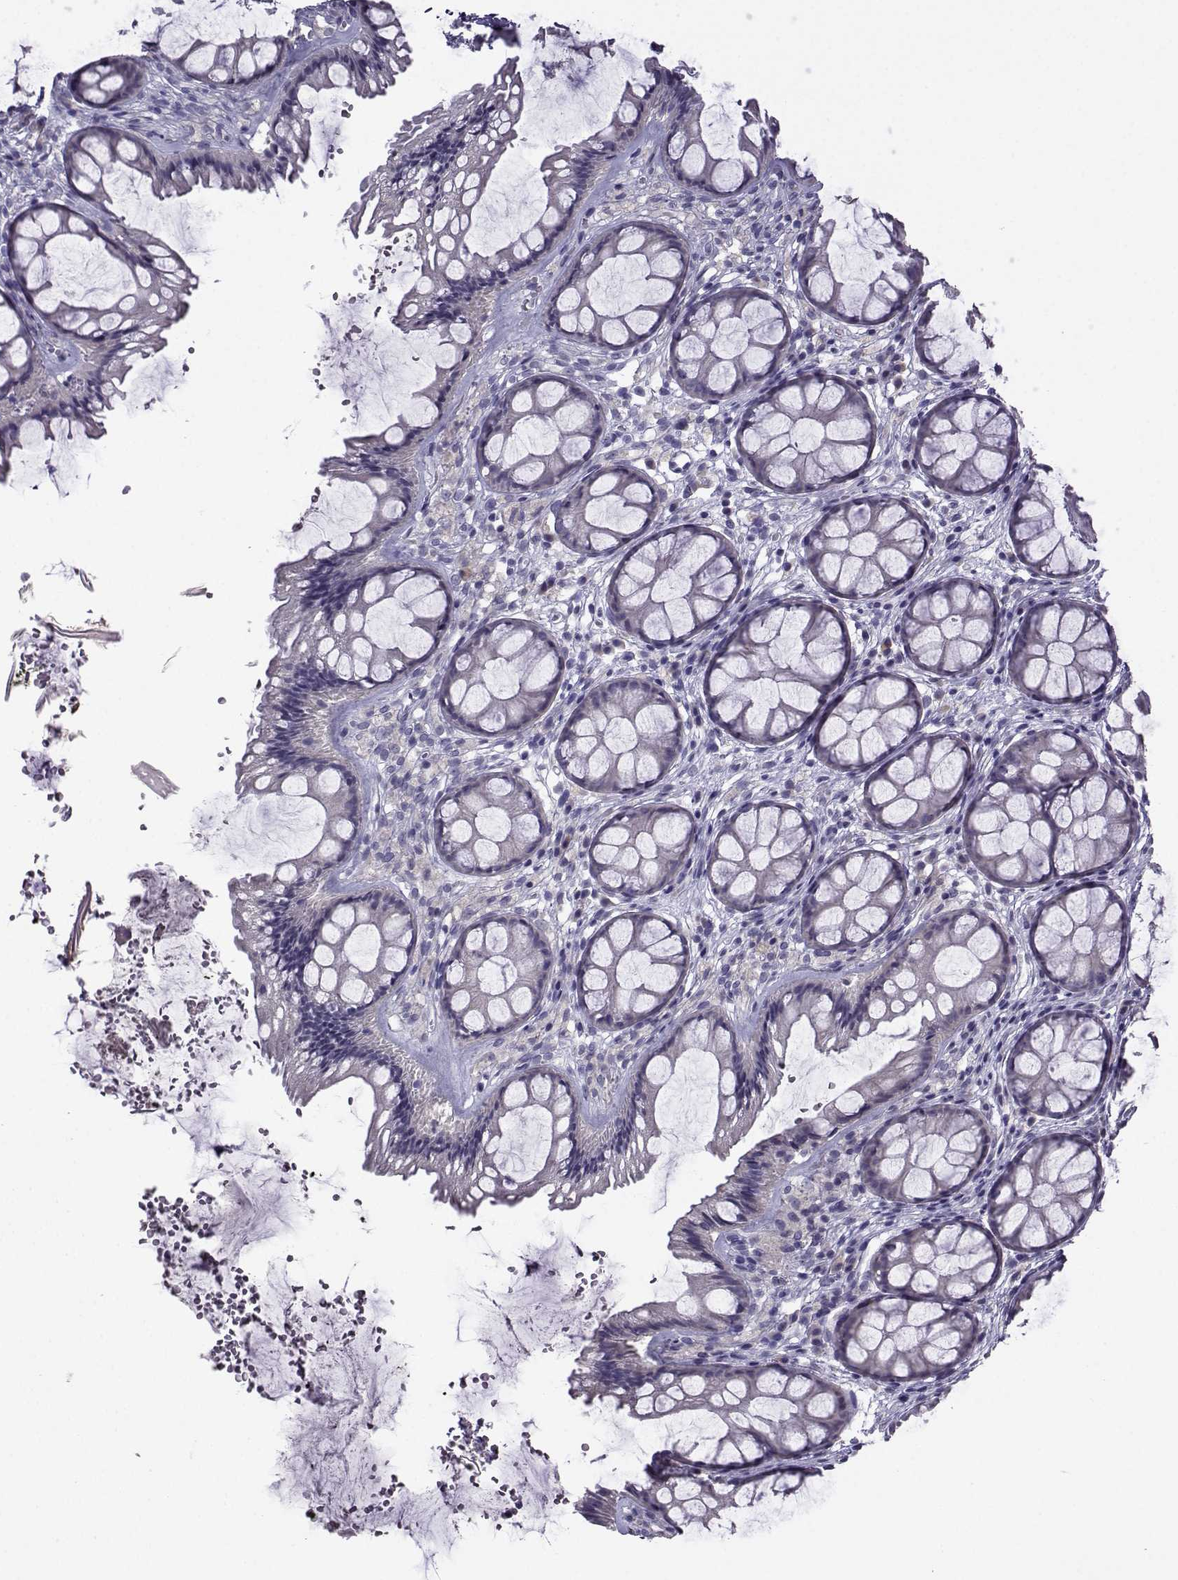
{"staining": {"intensity": "negative", "quantity": "none", "location": "none"}, "tissue": "rectum", "cell_type": "Glandular cells", "image_type": "normal", "snomed": [{"axis": "morphology", "description": "Normal tissue, NOS"}, {"axis": "topography", "description": "Rectum"}], "caption": "Glandular cells show no significant expression in normal rectum.", "gene": "CRYBB1", "patient": {"sex": "female", "age": 62}}